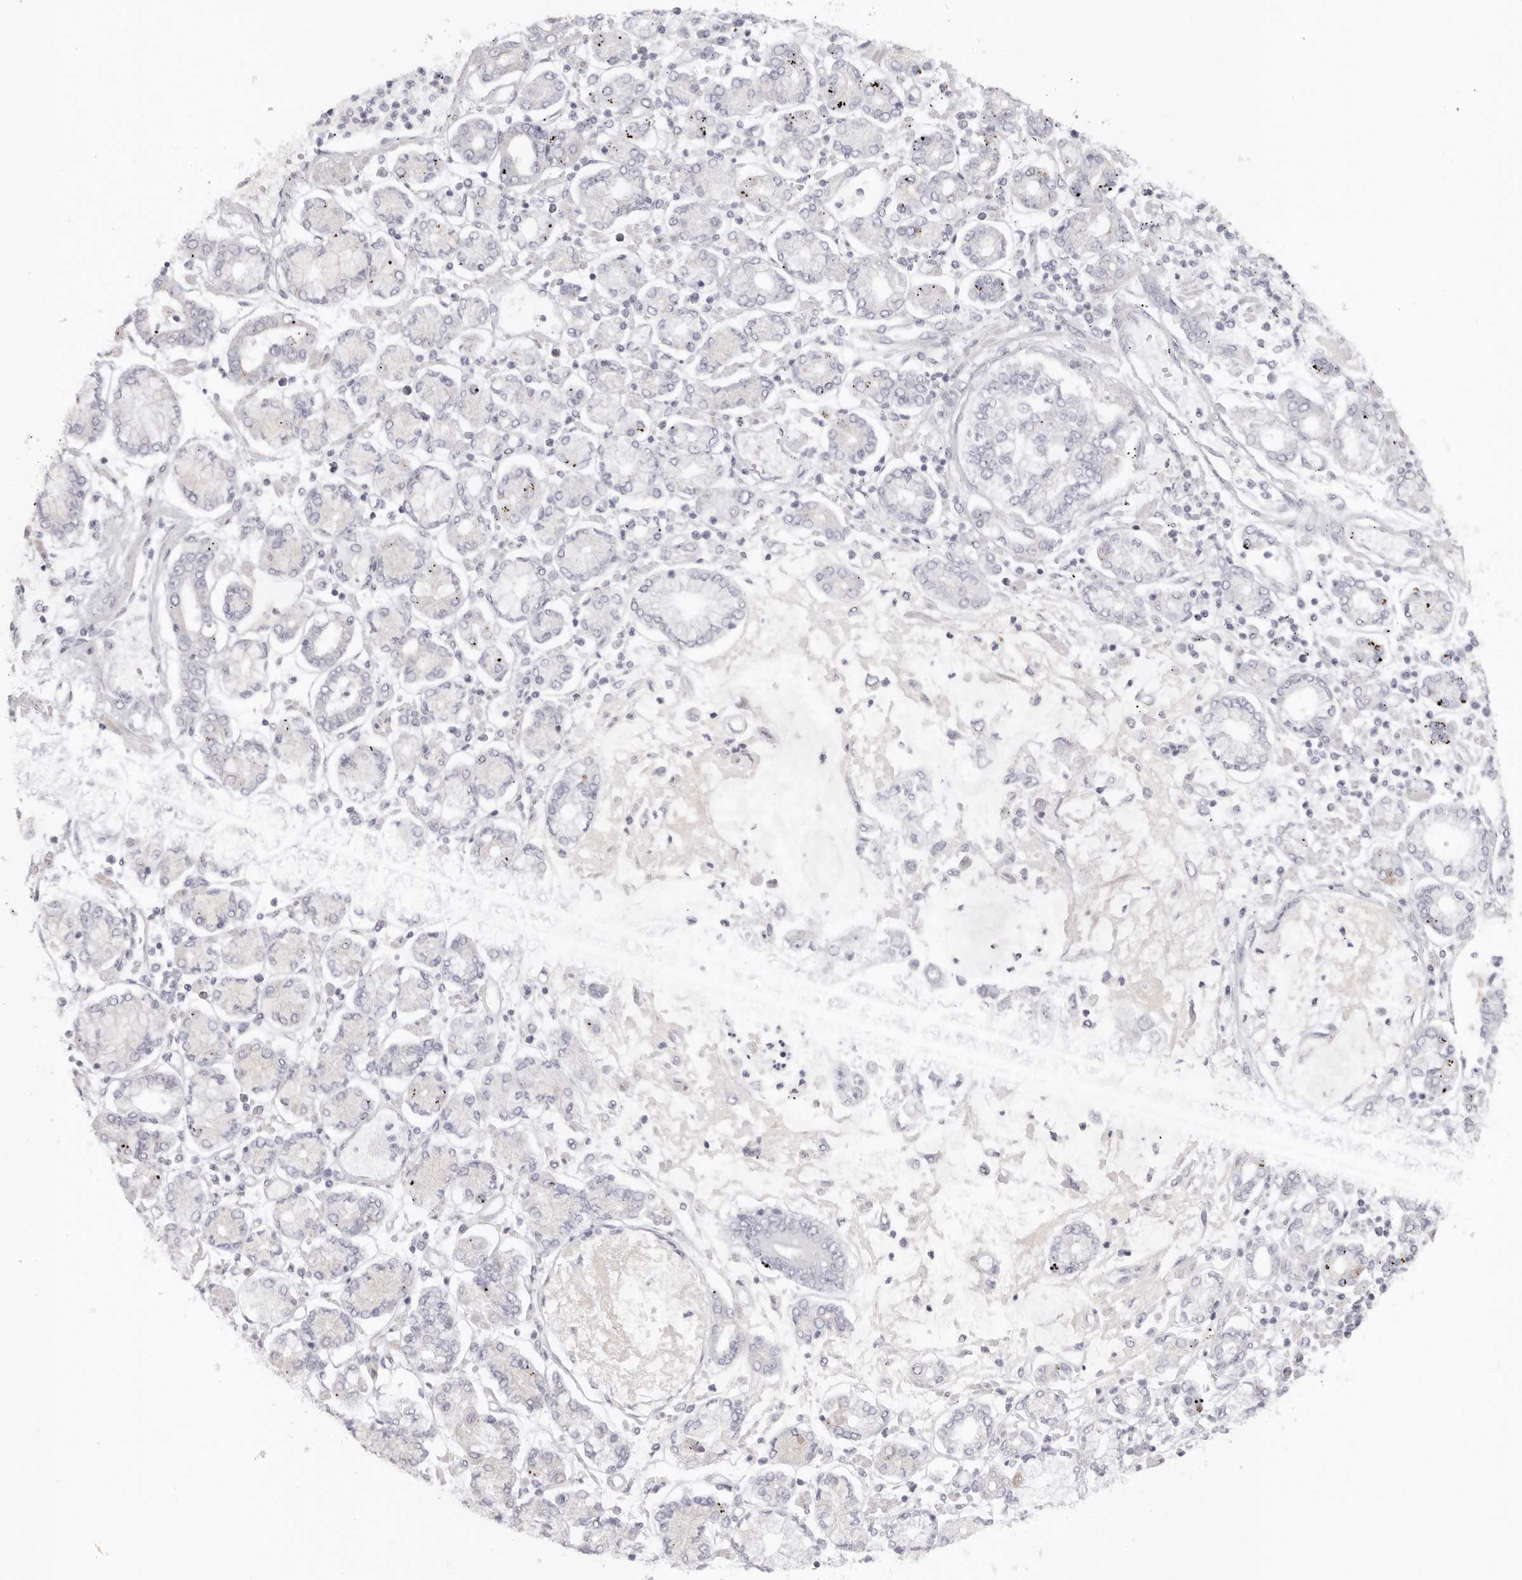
{"staining": {"intensity": "negative", "quantity": "none", "location": "none"}, "tissue": "stomach cancer", "cell_type": "Tumor cells", "image_type": "cancer", "snomed": [{"axis": "morphology", "description": "Adenocarcinoma, NOS"}, {"axis": "topography", "description": "Stomach"}], "caption": "Immunohistochemical staining of stomach adenocarcinoma shows no significant expression in tumor cells.", "gene": "RXFP1", "patient": {"sex": "male", "age": 76}}